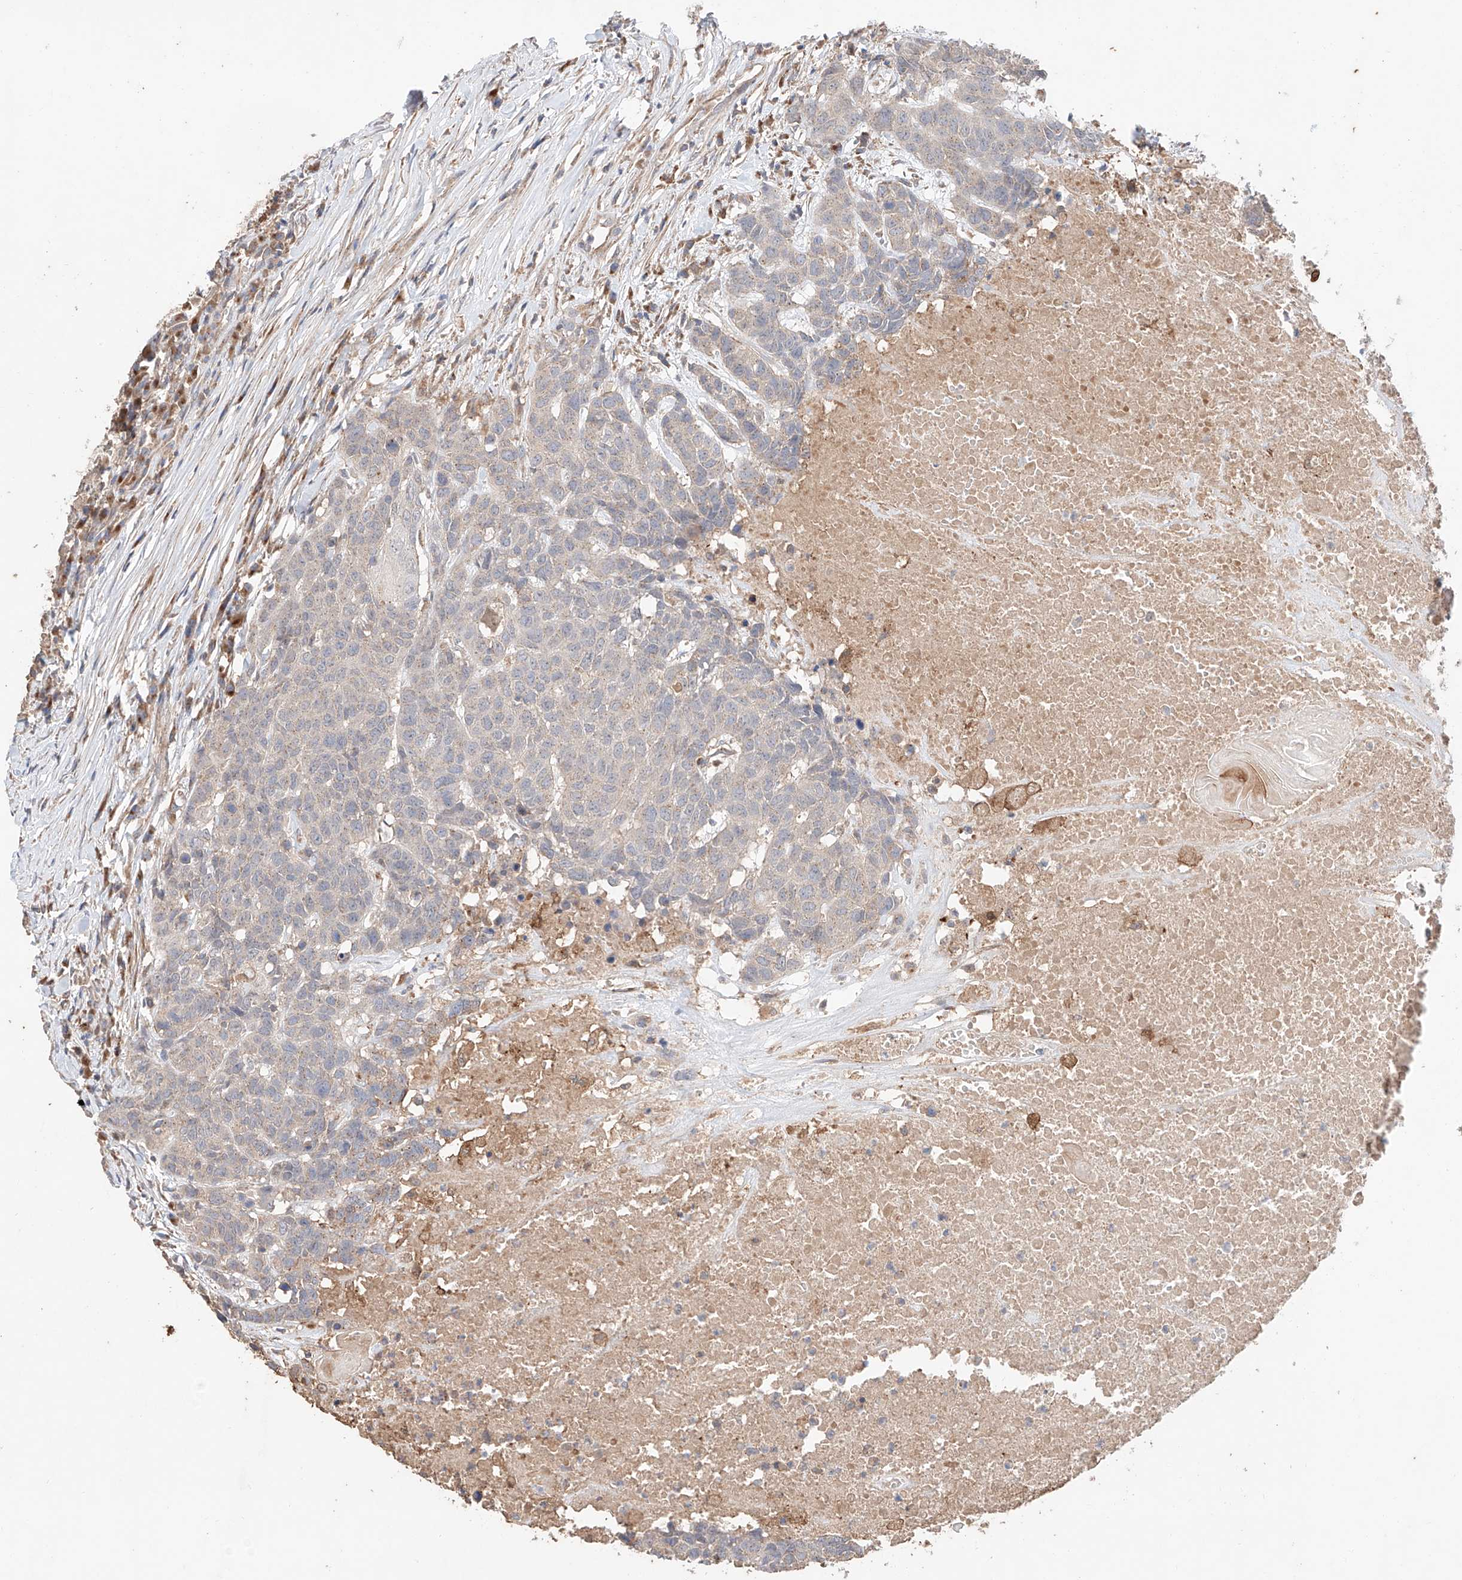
{"staining": {"intensity": "negative", "quantity": "none", "location": "none"}, "tissue": "head and neck cancer", "cell_type": "Tumor cells", "image_type": "cancer", "snomed": [{"axis": "morphology", "description": "Squamous cell carcinoma, NOS"}, {"axis": "topography", "description": "Head-Neck"}], "caption": "An immunohistochemistry (IHC) micrograph of head and neck squamous cell carcinoma is shown. There is no staining in tumor cells of head and neck squamous cell carcinoma. (Brightfield microscopy of DAB (3,3'-diaminobenzidine) immunohistochemistry (IHC) at high magnification).", "gene": "MOSPD1", "patient": {"sex": "male", "age": 66}}